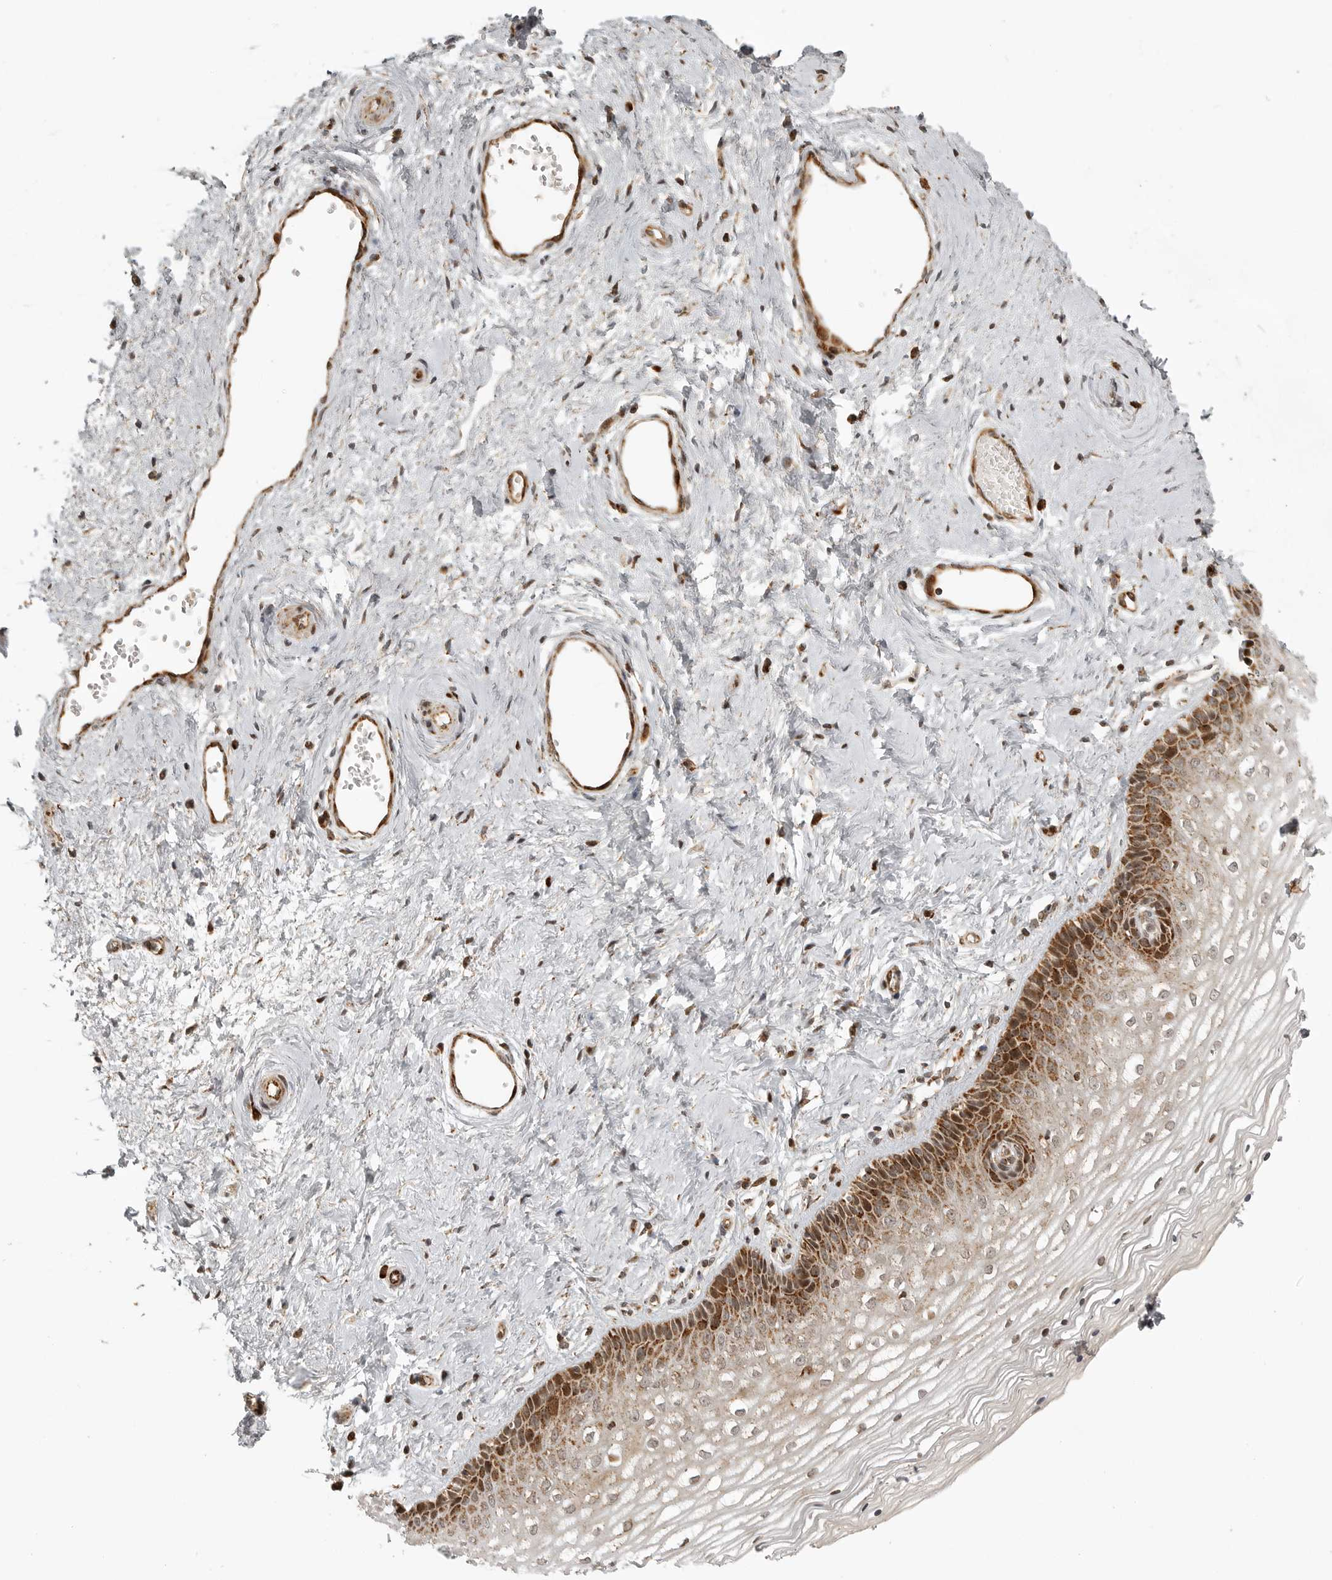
{"staining": {"intensity": "moderate", "quantity": ">75%", "location": "cytoplasmic/membranous,nuclear"}, "tissue": "vagina", "cell_type": "Squamous epithelial cells", "image_type": "normal", "snomed": [{"axis": "morphology", "description": "Normal tissue, NOS"}, {"axis": "topography", "description": "Vagina"}], "caption": "Unremarkable vagina exhibits moderate cytoplasmic/membranous,nuclear expression in about >75% of squamous epithelial cells The staining is performed using DAB brown chromogen to label protein expression. The nuclei are counter-stained blue using hematoxylin..", "gene": "NARS2", "patient": {"sex": "female", "age": 46}}